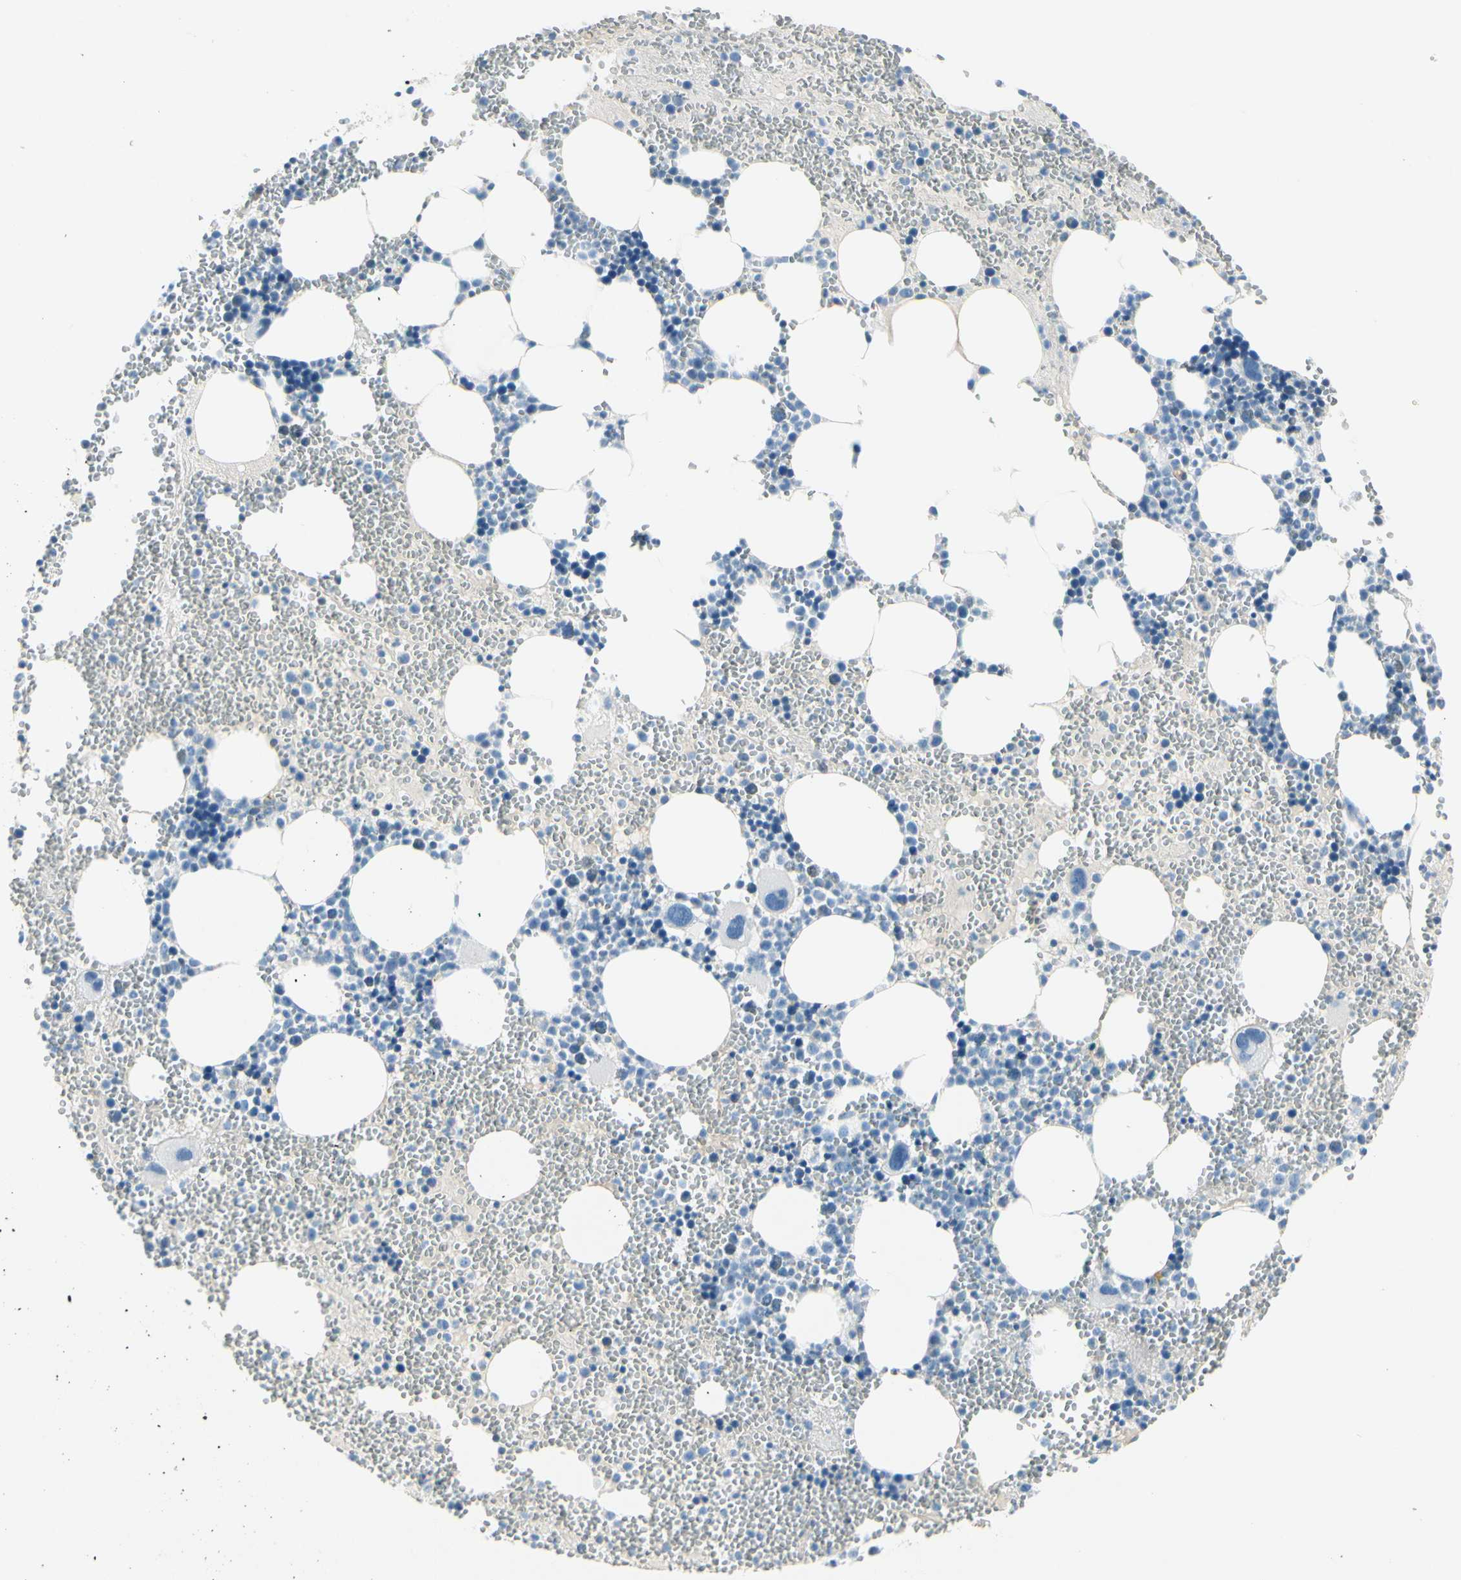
{"staining": {"intensity": "negative", "quantity": "none", "location": "none"}, "tissue": "bone marrow", "cell_type": "Hematopoietic cells", "image_type": "normal", "snomed": [{"axis": "morphology", "description": "Normal tissue, NOS"}, {"axis": "morphology", "description": "Inflammation, NOS"}, {"axis": "topography", "description": "Bone marrow"}], "caption": "Unremarkable bone marrow was stained to show a protein in brown. There is no significant expression in hematopoietic cells. (DAB immunohistochemistry visualized using brightfield microscopy, high magnification).", "gene": "PEBP1", "patient": {"sex": "female", "age": 76}}